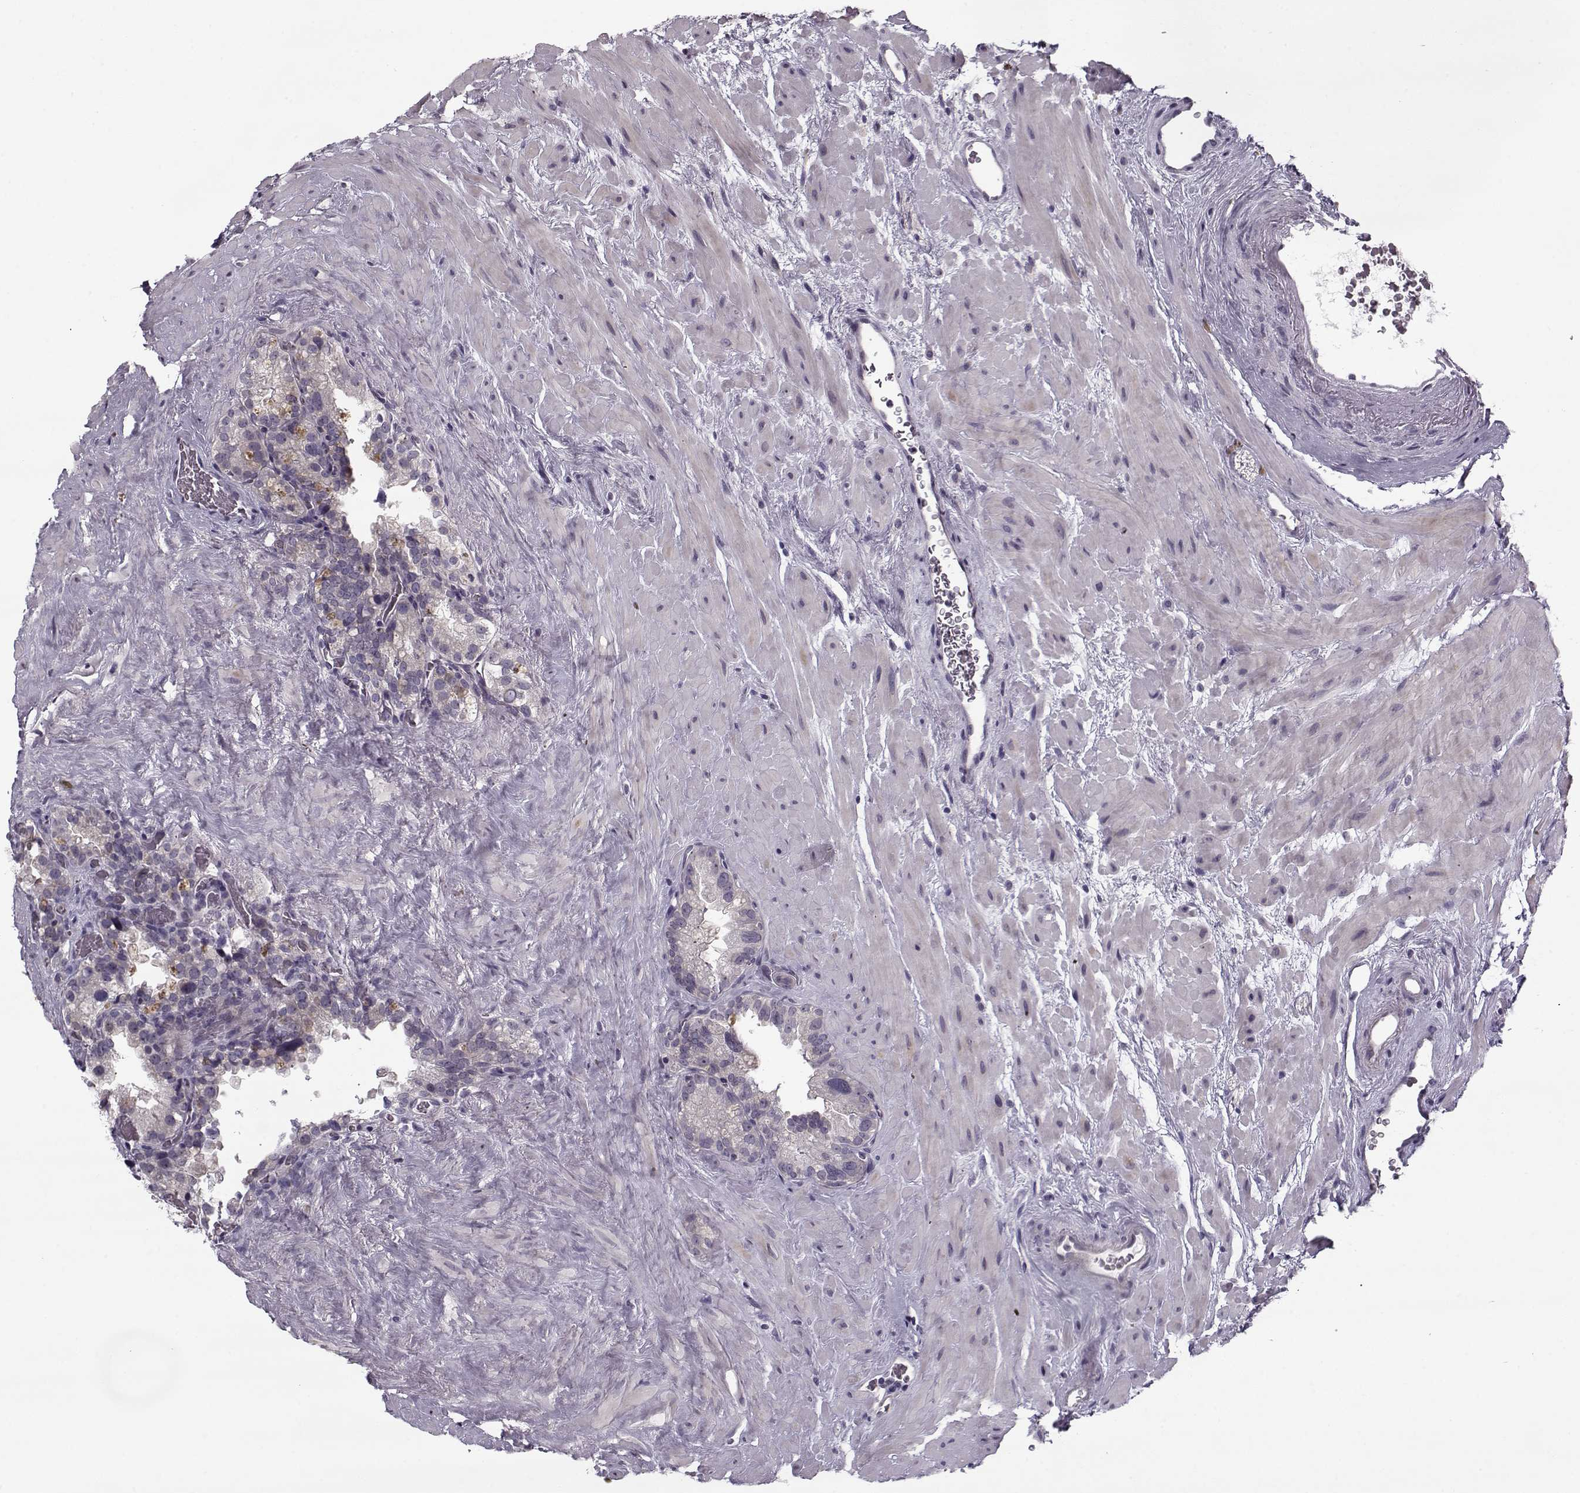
{"staining": {"intensity": "negative", "quantity": "none", "location": "none"}, "tissue": "seminal vesicle", "cell_type": "Glandular cells", "image_type": "normal", "snomed": [{"axis": "morphology", "description": "Normal tissue, NOS"}, {"axis": "topography", "description": "Seminal veicle"}], "caption": "High magnification brightfield microscopy of normal seminal vesicle stained with DAB (brown) and counterstained with hematoxylin (blue): glandular cells show no significant positivity. Brightfield microscopy of immunohistochemistry stained with DAB (3,3'-diaminobenzidine) (brown) and hematoxylin (blue), captured at high magnification.", "gene": "PNMT", "patient": {"sex": "male", "age": 71}}